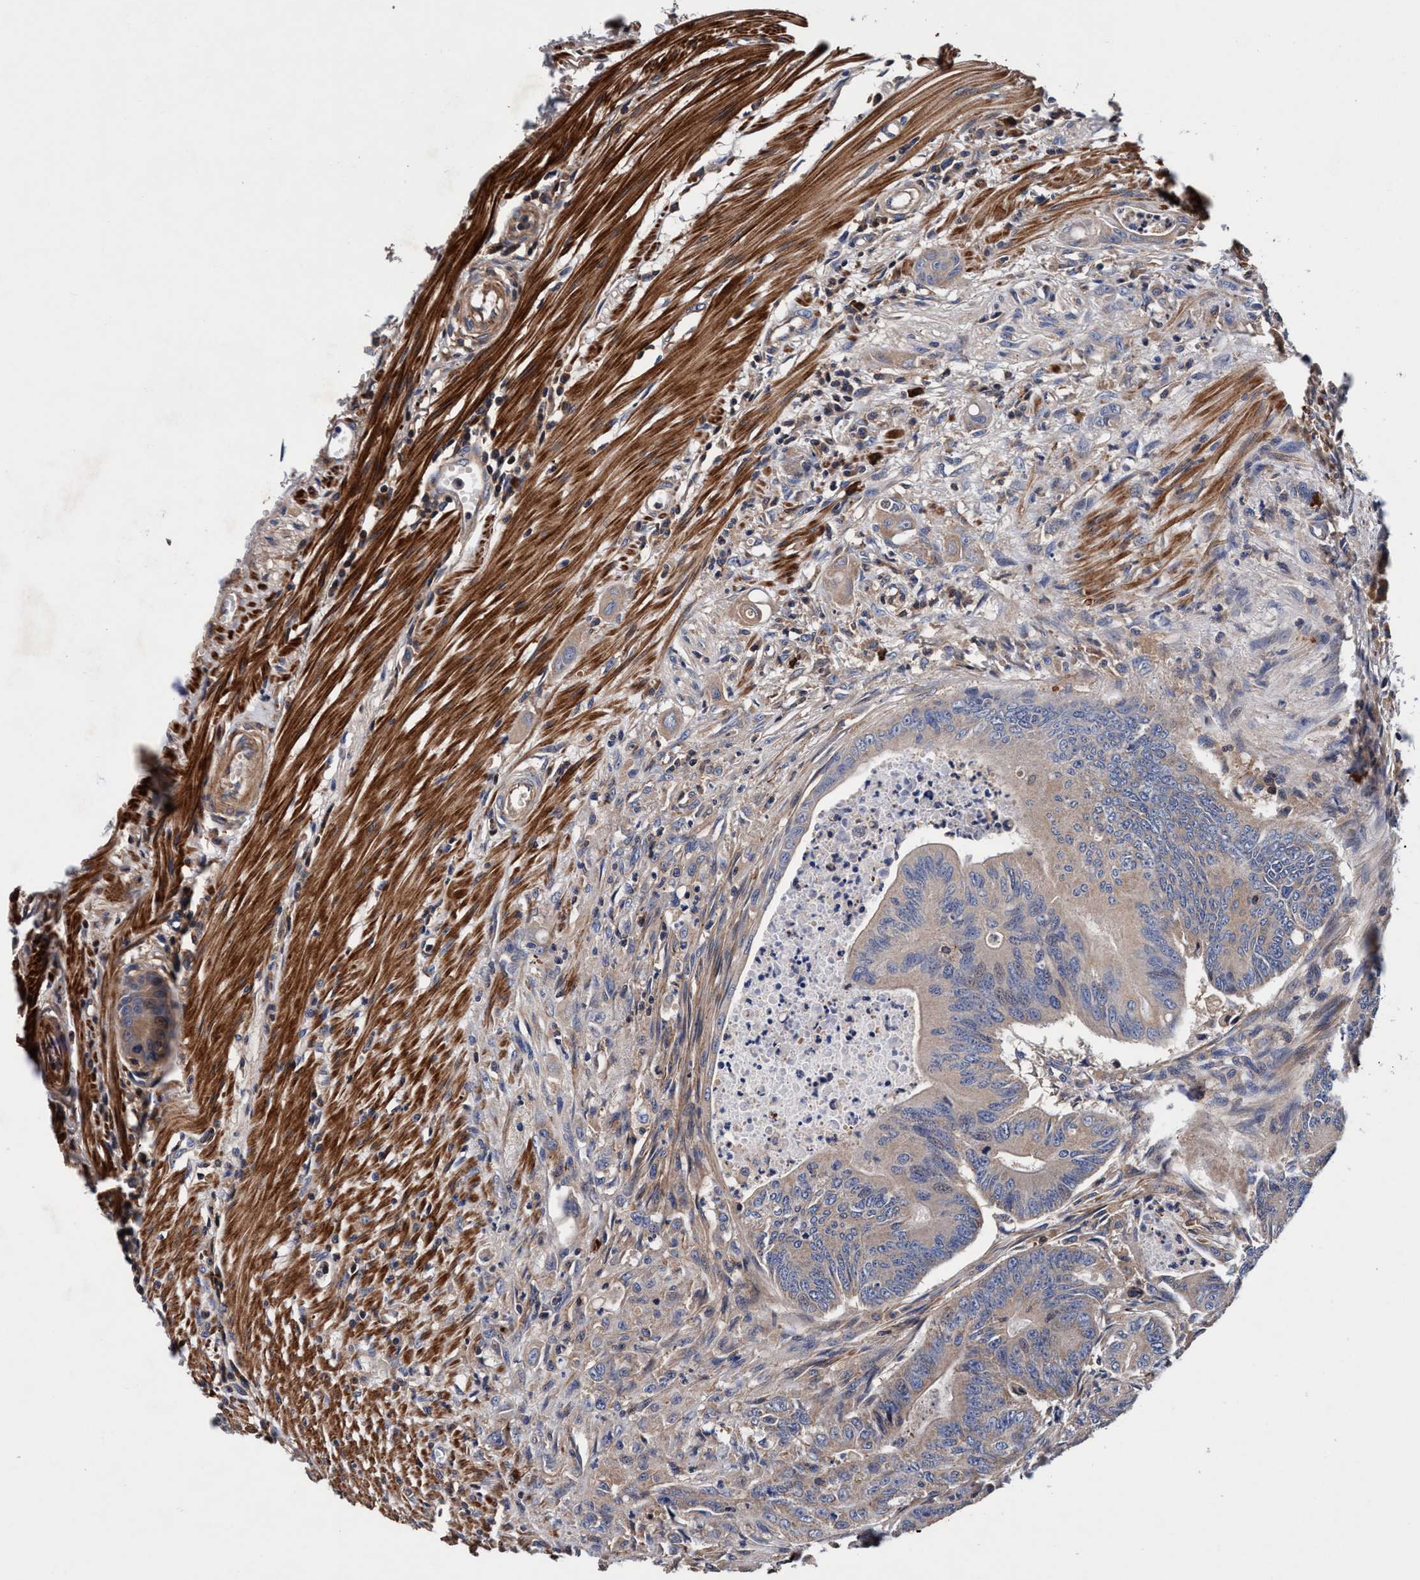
{"staining": {"intensity": "moderate", "quantity": "25%-75%", "location": "cytoplasmic/membranous"}, "tissue": "colorectal cancer", "cell_type": "Tumor cells", "image_type": "cancer", "snomed": [{"axis": "morphology", "description": "Adenoma, NOS"}, {"axis": "morphology", "description": "Adenocarcinoma, NOS"}, {"axis": "topography", "description": "Colon"}], "caption": "IHC (DAB (3,3'-diaminobenzidine)) staining of colorectal adenoma exhibits moderate cytoplasmic/membranous protein staining in approximately 25%-75% of tumor cells.", "gene": "RNF208", "patient": {"sex": "male", "age": 79}}